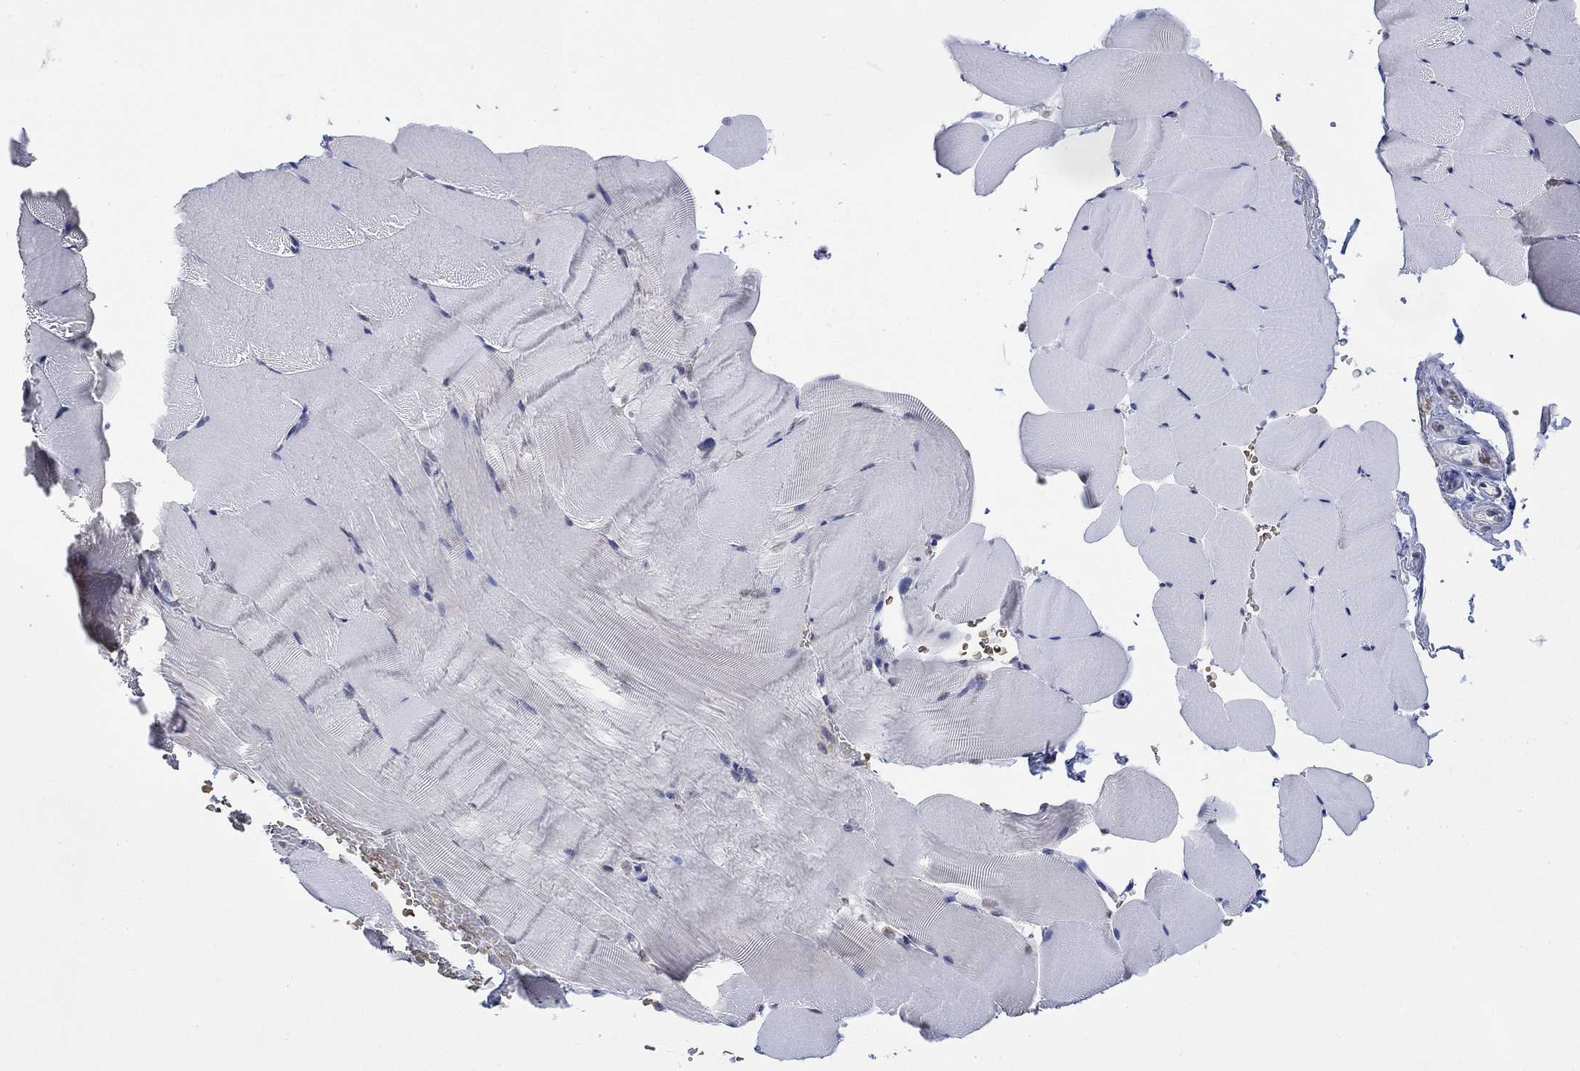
{"staining": {"intensity": "negative", "quantity": "none", "location": "none"}, "tissue": "skeletal muscle", "cell_type": "Myocytes", "image_type": "normal", "snomed": [{"axis": "morphology", "description": "Normal tissue, NOS"}, {"axis": "topography", "description": "Skeletal muscle"}], "caption": "This is an IHC histopathology image of benign skeletal muscle. There is no positivity in myocytes.", "gene": "TMEM255A", "patient": {"sex": "female", "age": 37}}